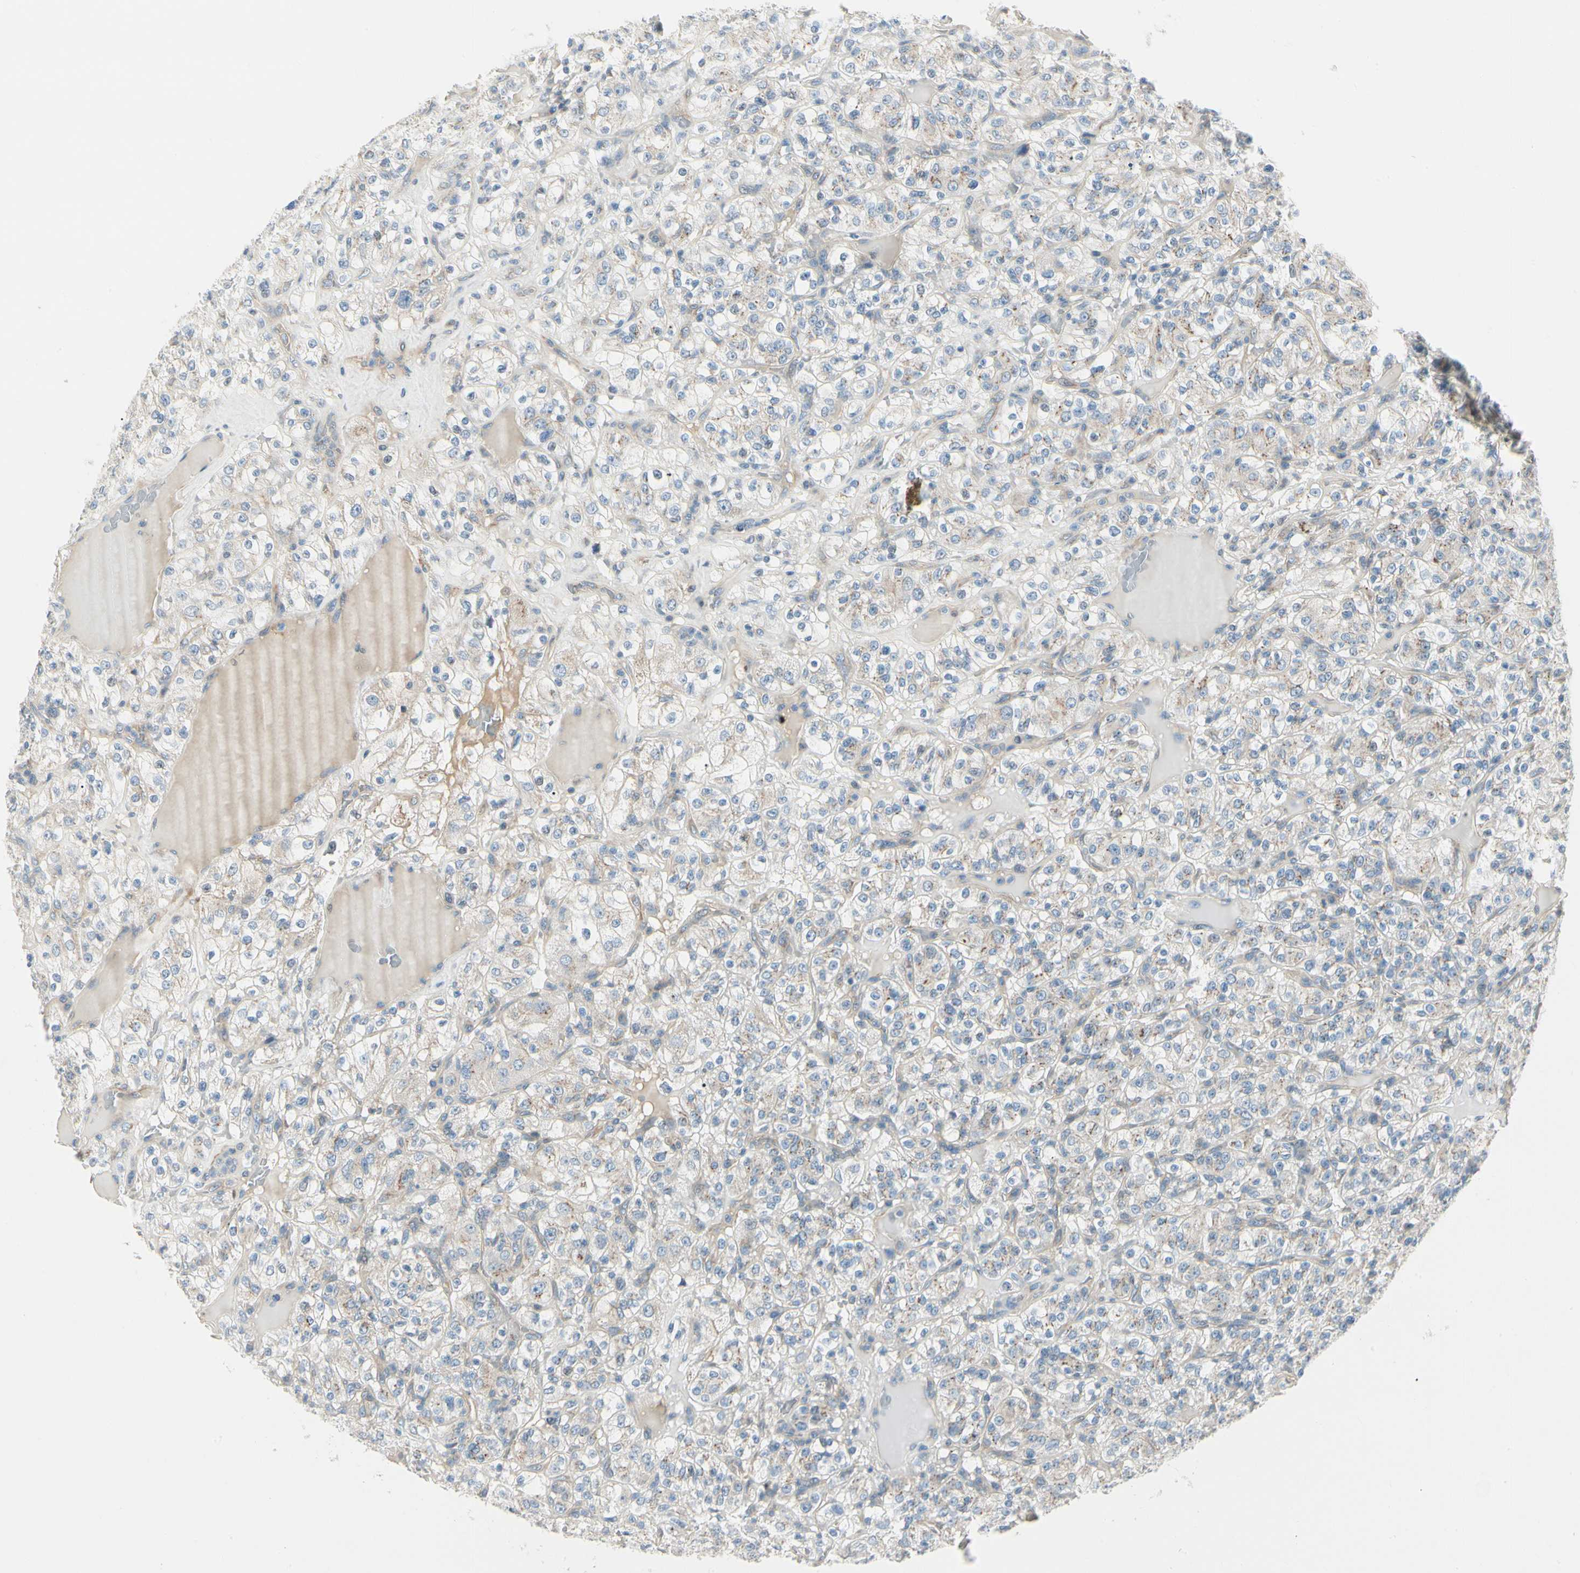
{"staining": {"intensity": "weak", "quantity": "<25%", "location": "cytoplasmic/membranous"}, "tissue": "renal cancer", "cell_type": "Tumor cells", "image_type": "cancer", "snomed": [{"axis": "morphology", "description": "Normal tissue, NOS"}, {"axis": "morphology", "description": "Adenocarcinoma, NOS"}, {"axis": "topography", "description": "Kidney"}], "caption": "Immunohistochemistry photomicrograph of neoplastic tissue: renal cancer stained with DAB exhibits no significant protein positivity in tumor cells. (DAB immunohistochemistry, high magnification).", "gene": "ABCA3", "patient": {"sex": "female", "age": 72}}